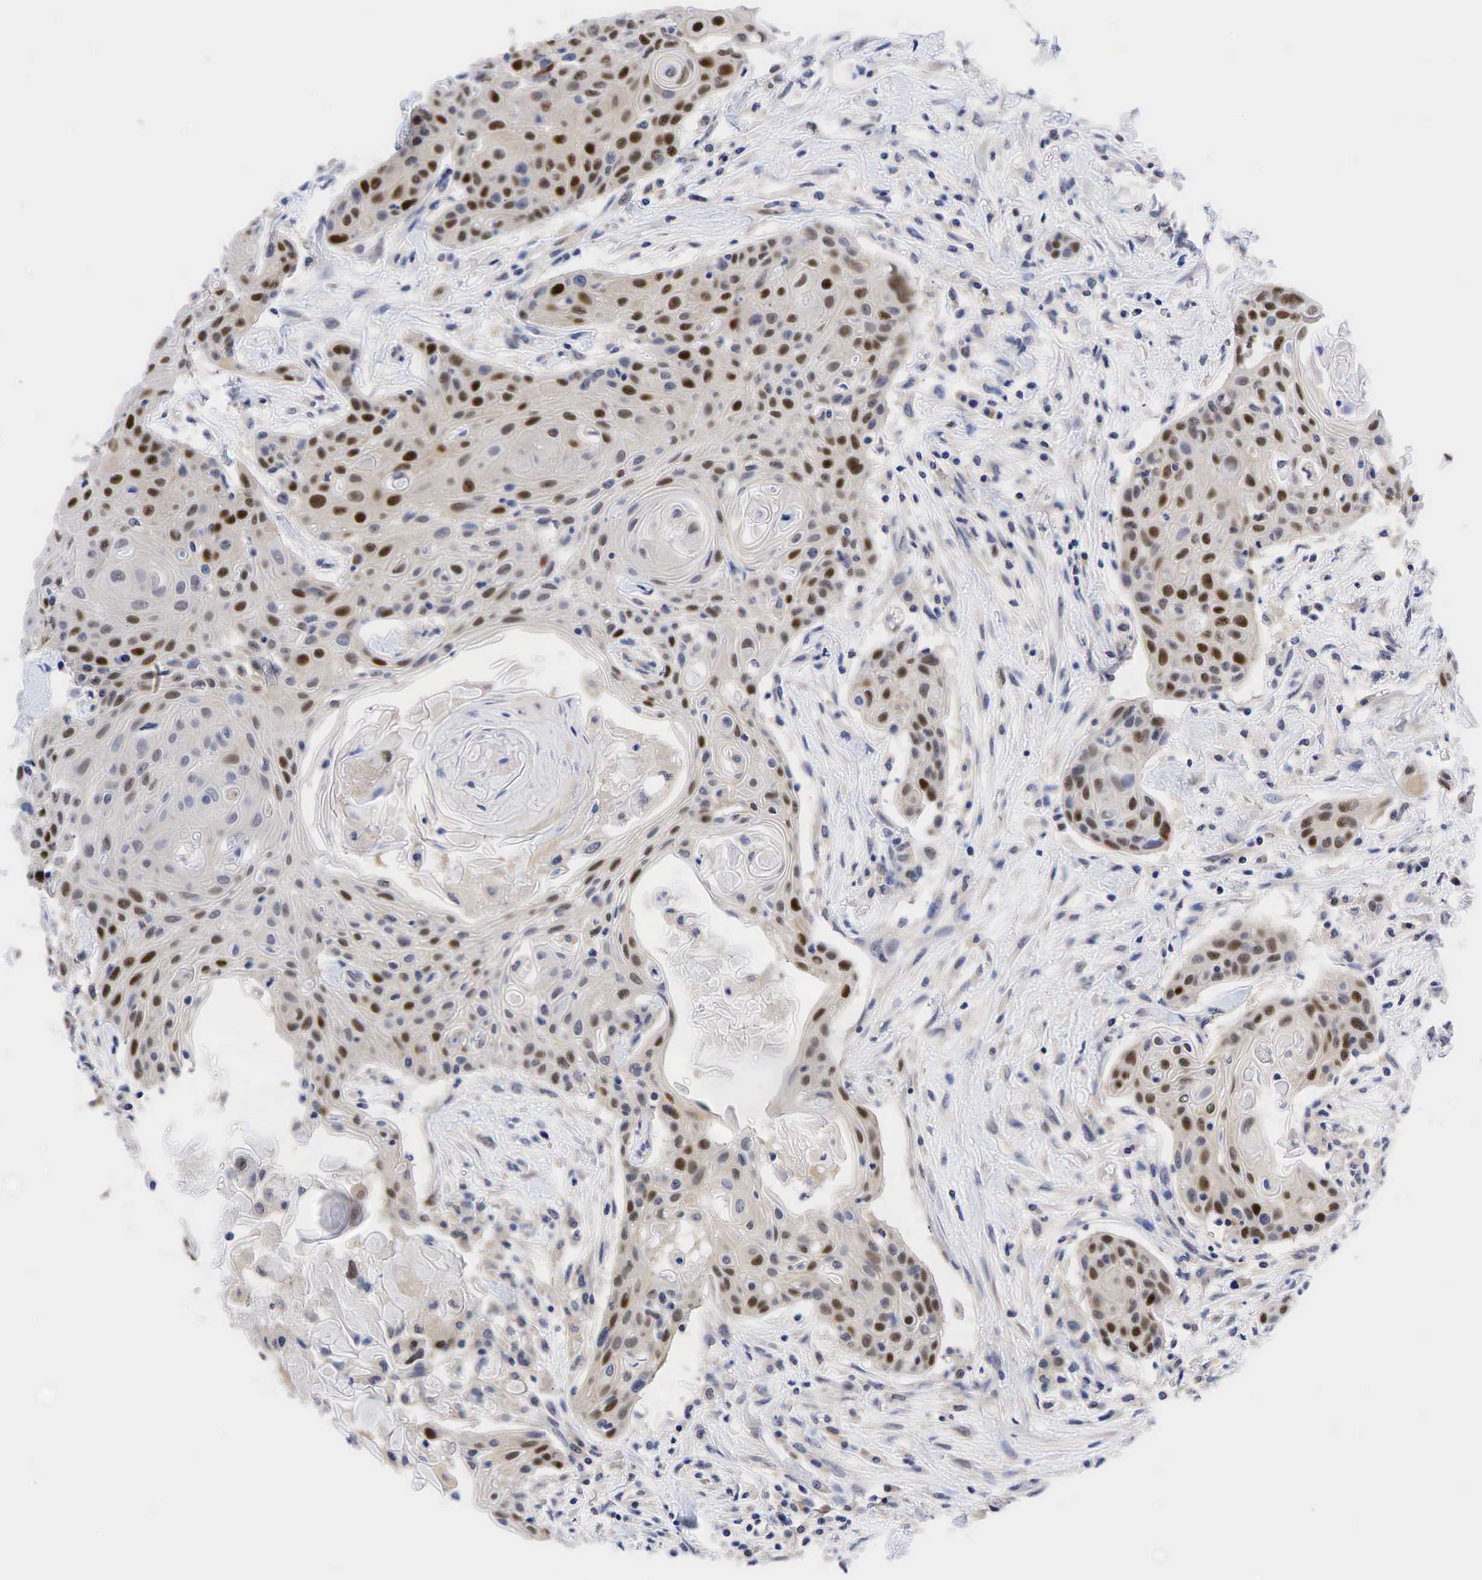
{"staining": {"intensity": "strong", "quantity": "25%-75%", "location": "nuclear"}, "tissue": "head and neck cancer", "cell_type": "Tumor cells", "image_type": "cancer", "snomed": [{"axis": "morphology", "description": "Squamous cell carcinoma, NOS"}, {"axis": "morphology", "description": "Squamous cell carcinoma, metastatic, NOS"}, {"axis": "topography", "description": "Lymph node"}, {"axis": "topography", "description": "Salivary gland"}, {"axis": "topography", "description": "Head-Neck"}], "caption": "Head and neck metastatic squamous cell carcinoma stained with a protein marker demonstrates strong staining in tumor cells.", "gene": "CCND1", "patient": {"sex": "female", "age": 74}}